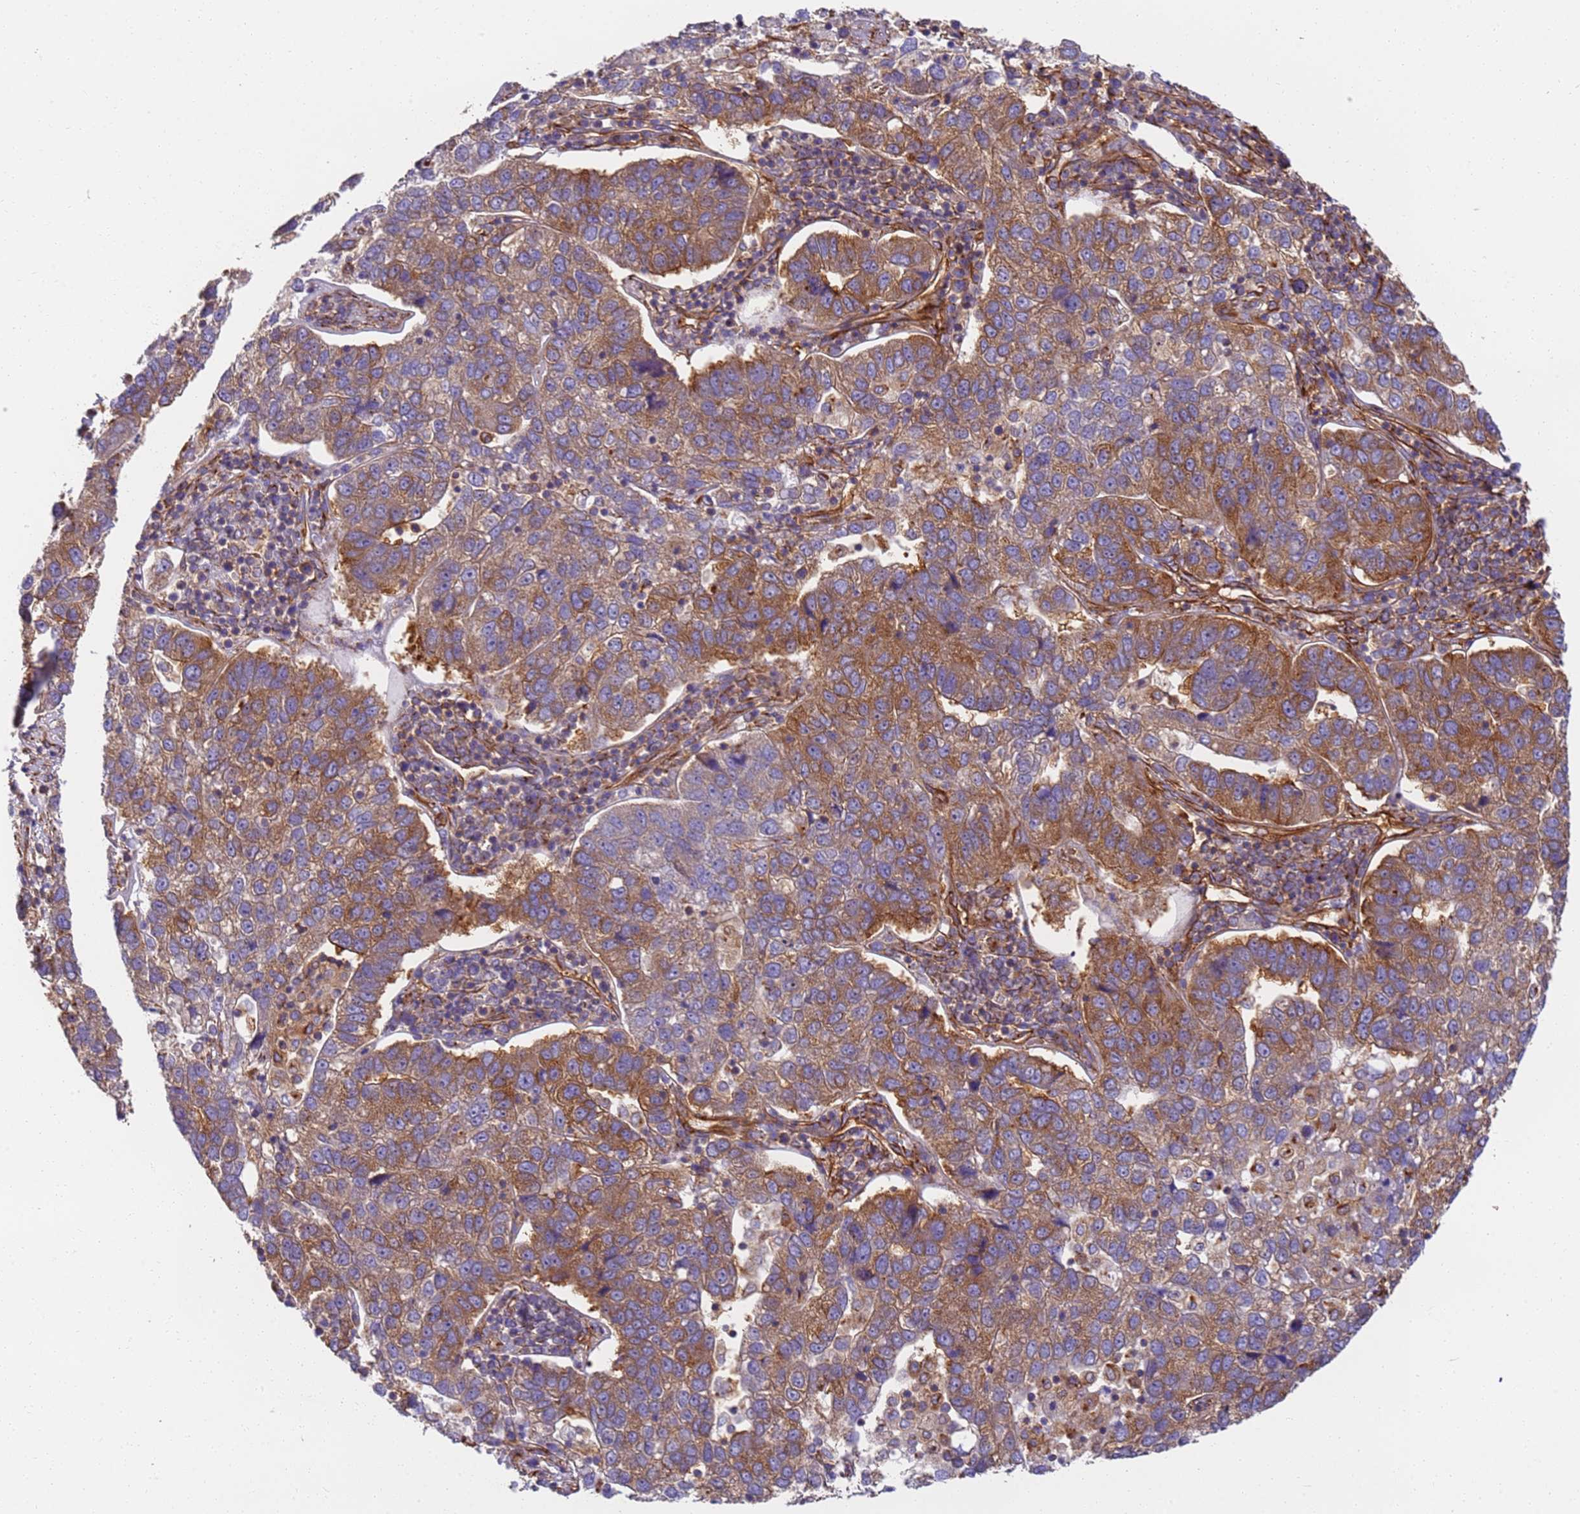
{"staining": {"intensity": "strong", "quantity": "25%-75%", "location": "cytoplasmic/membranous"}, "tissue": "pancreatic cancer", "cell_type": "Tumor cells", "image_type": "cancer", "snomed": [{"axis": "morphology", "description": "Adenocarcinoma, NOS"}, {"axis": "topography", "description": "Pancreas"}], "caption": "DAB (3,3'-diaminobenzidine) immunohistochemical staining of human adenocarcinoma (pancreatic) demonstrates strong cytoplasmic/membranous protein staining in about 25%-75% of tumor cells.", "gene": "DYNC1I2", "patient": {"sex": "female", "age": 61}}